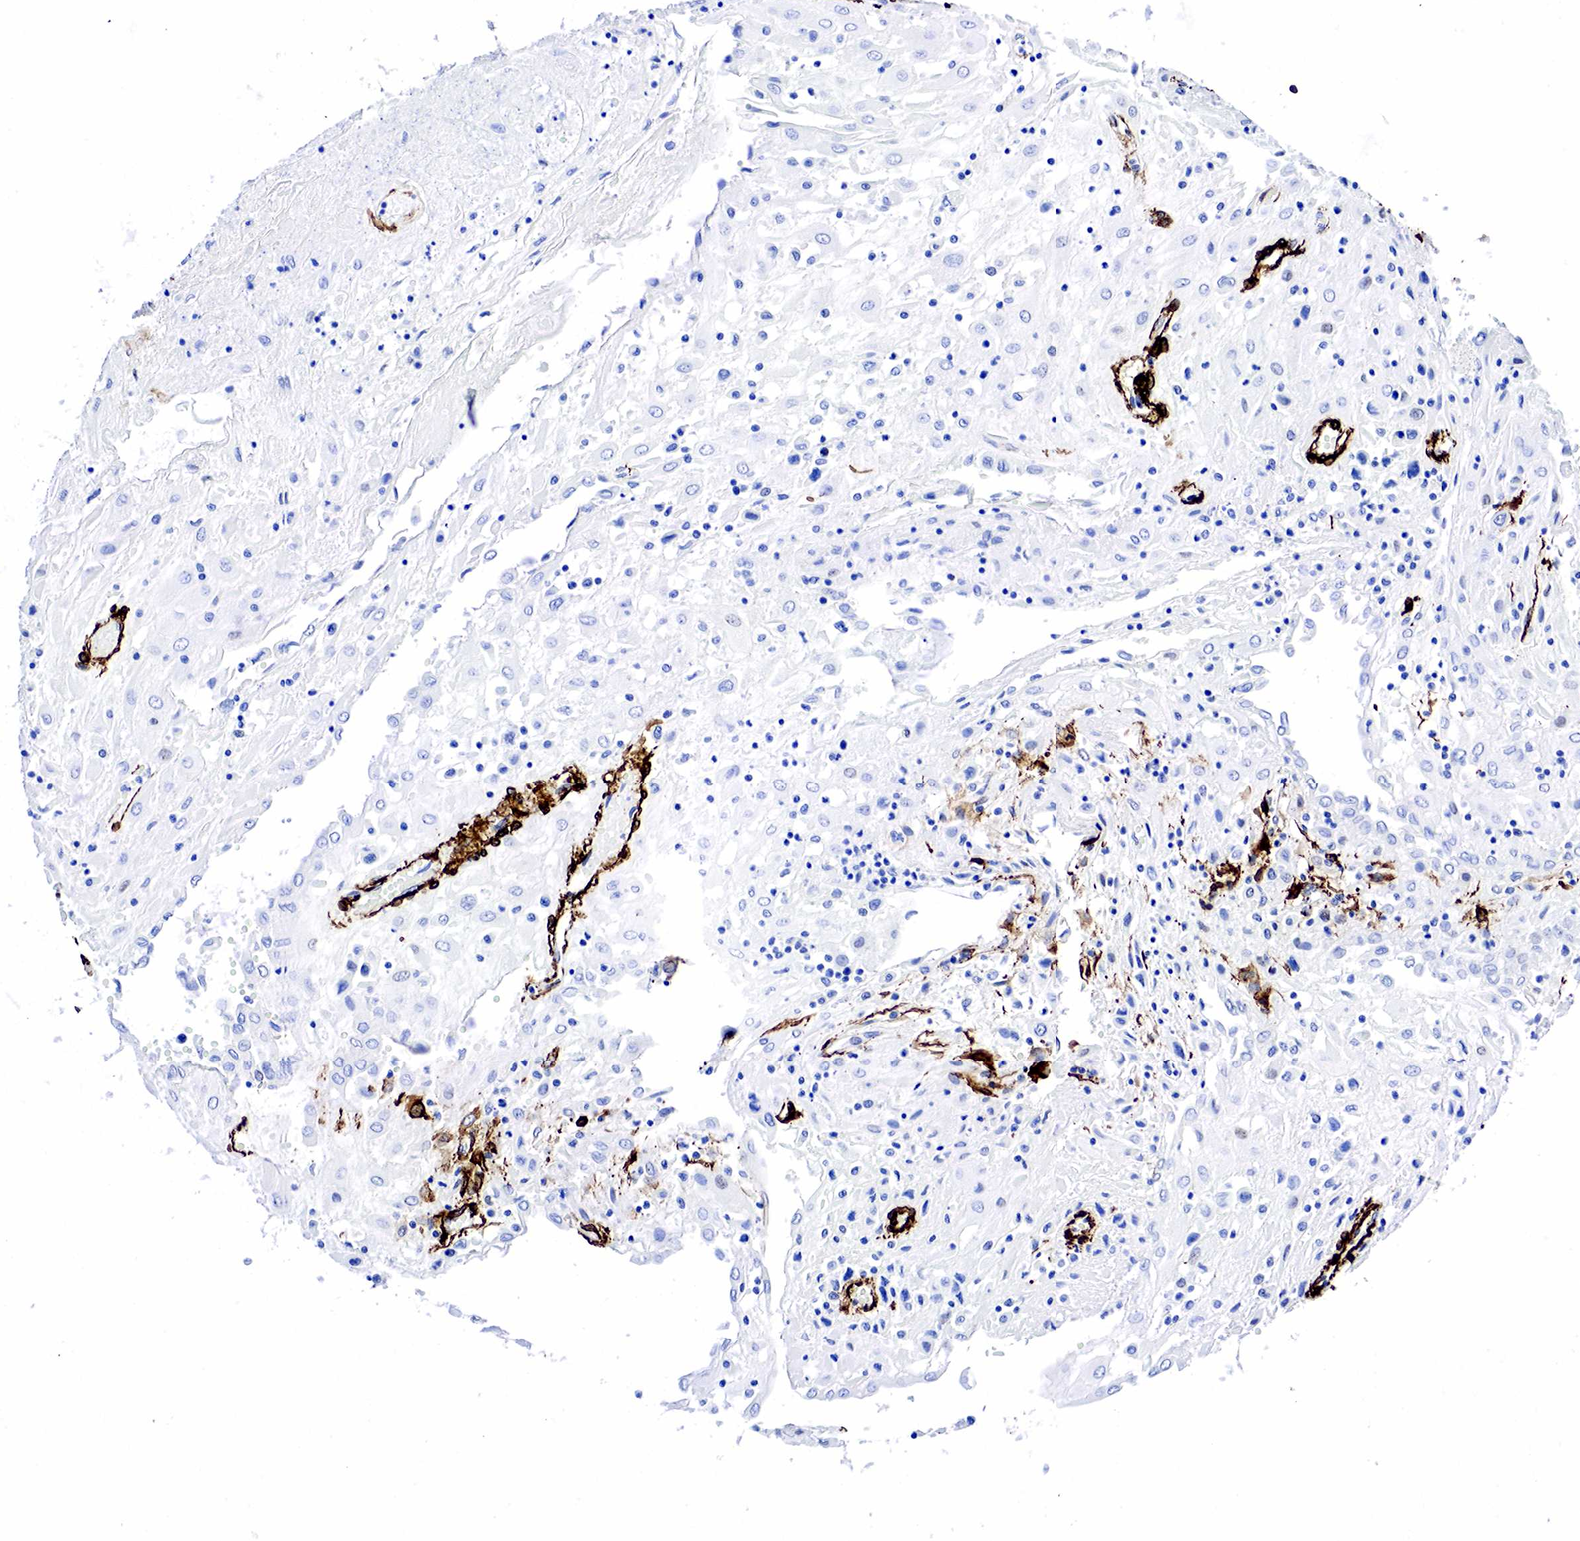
{"staining": {"intensity": "negative", "quantity": "none", "location": "none"}, "tissue": "placenta", "cell_type": "Decidual cells", "image_type": "normal", "snomed": [{"axis": "morphology", "description": "Normal tissue, NOS"}, {"axis": "topography", "description": "Placenta"}], "caption": "This is an IHC photomicrograph of benign placenta. There is no positivity in decidual cells.", "gene": "ACTA2", "patient": {"sex": "female", "age": 31}}